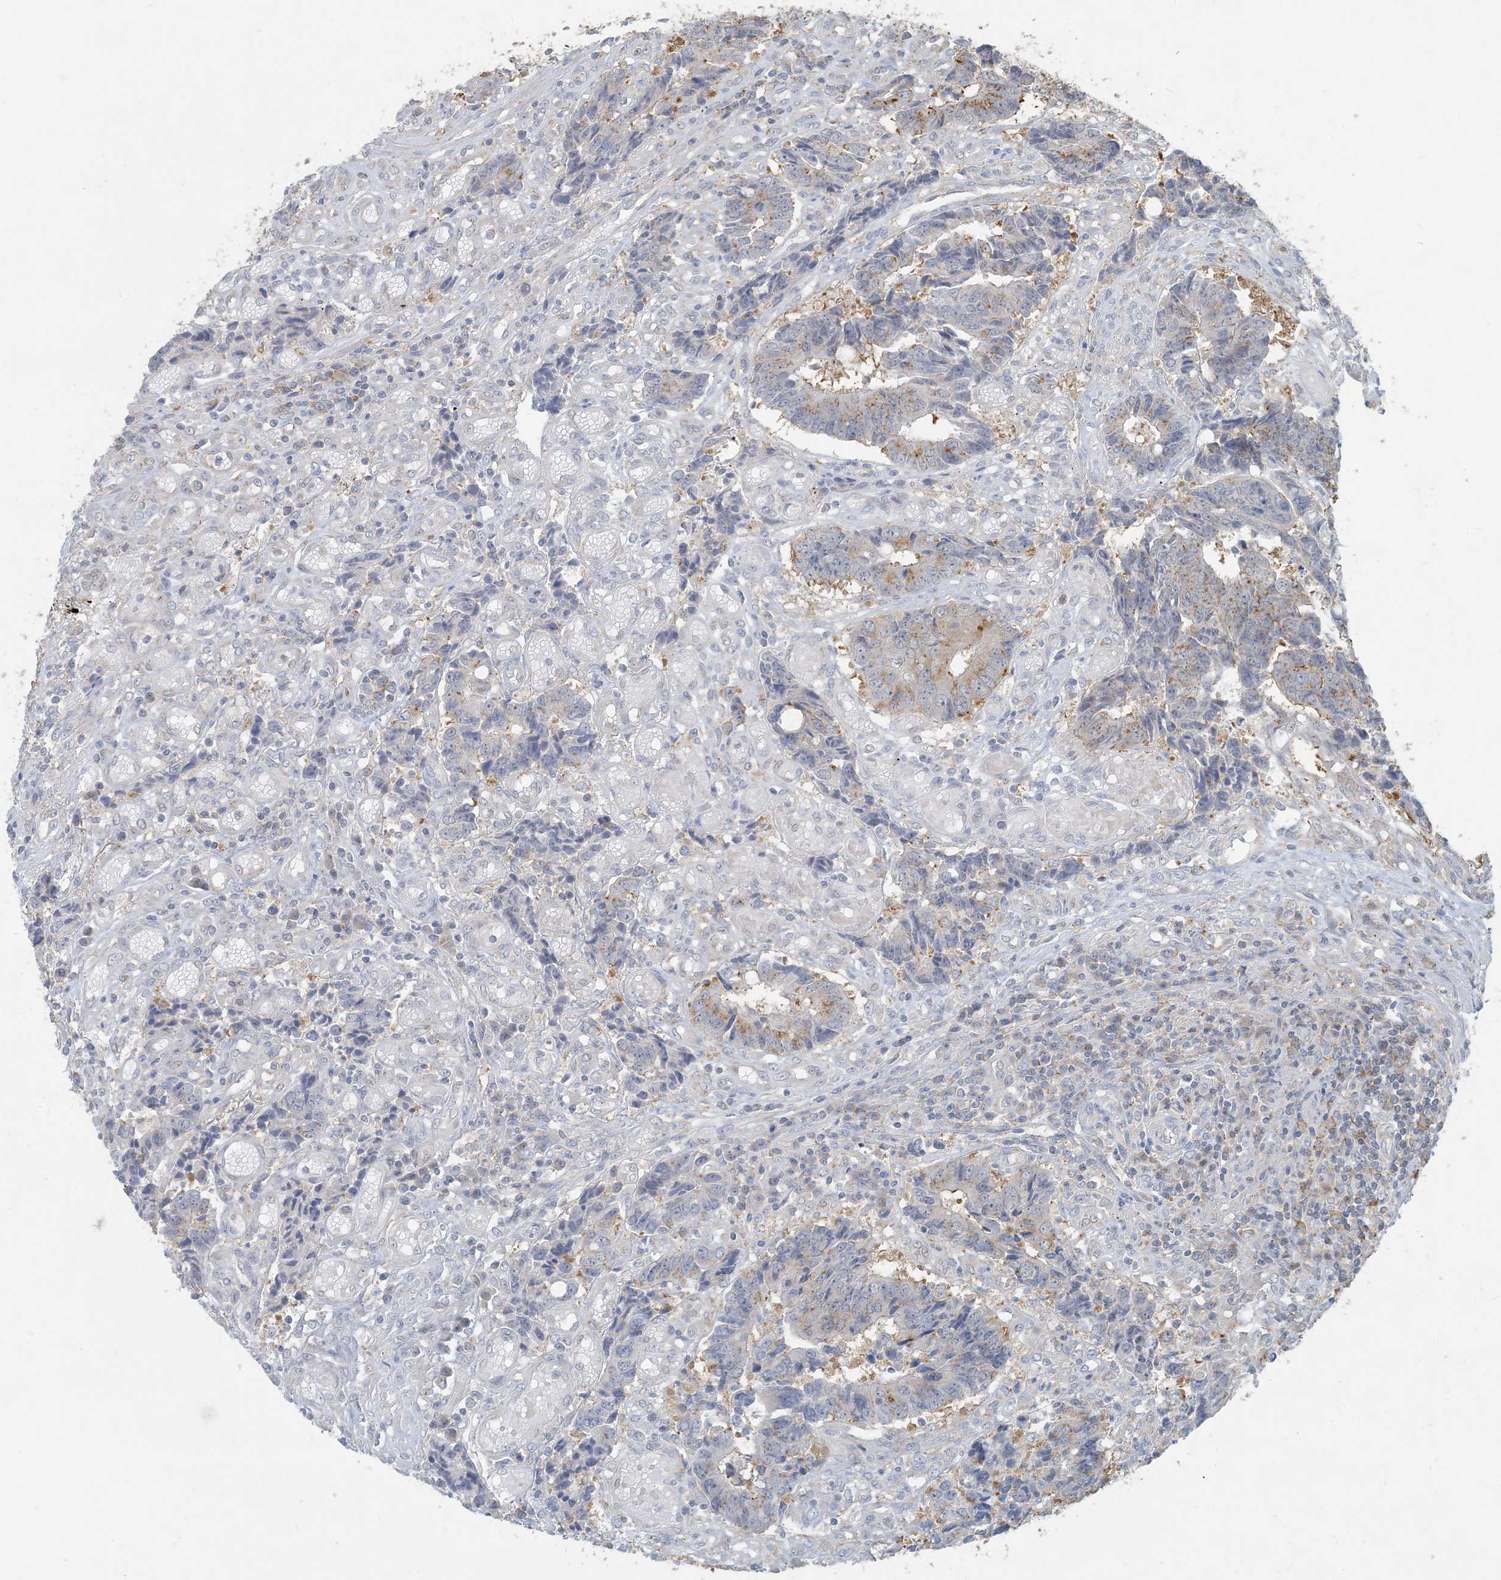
{"staining": {"intensity": "weak", "quantity": "25%-75%", "location": "cytoplasmic/membranous"}, "tissue": "colorectal cancer", "cell_type": "Tumor cells", "image_type": "cancer", "snomed": [{"axis": "morphology", "description": "Adenocarcinoma, NOS"}, {"axis": "topography", "description": "Rectum"}], "caption": "Colorectal cancer (adenocarcinoma) tissue exhibits weak cytoplasmic/membranous expression in approximately 25%-75% of tumor cells, visualized by immunohistochemistry.", "gene": "HACL1", "patient": {"sex": "male", "age": 84}}